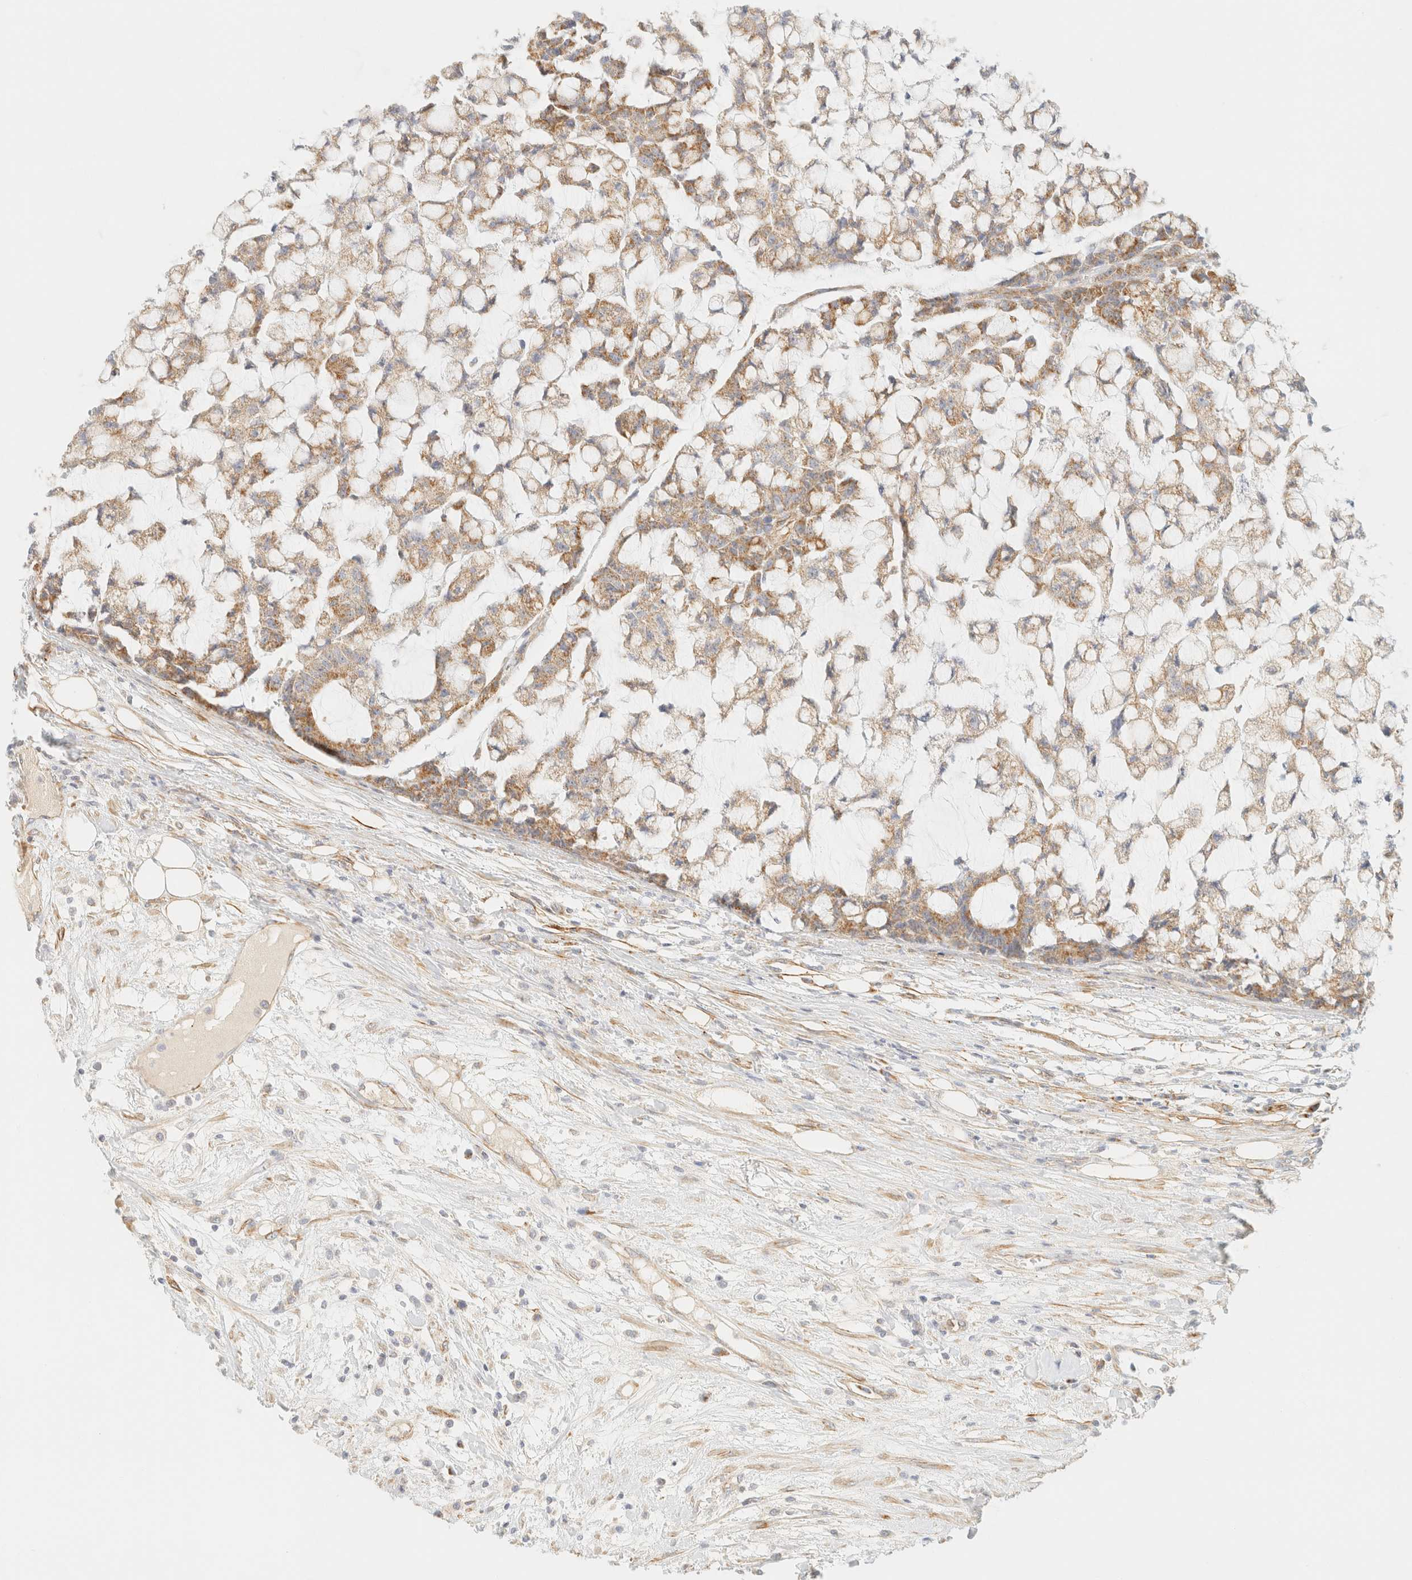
{"staining": {"intensity": "moderate", "quantity": ">75%", "location": "cytoplasmic/membranous"}, "tissue": "colorectal cancer", "cell_type": "Tumor cells", "image_type": "cancer", "snomed": [{"axis": "morphology", "description": "Adenocarcinoma, NOS"}, {"axis": "topography", "description": "Colon"}], "caption": "Approximately >75% of tumor cells in colorectal adenocarcinoma display moderate cytoplasmic/membranous protein expression as visualized by brown immunohistochemical staining.", "gene": "MRM3", "patient": {"sex": "female", "age": 84}}